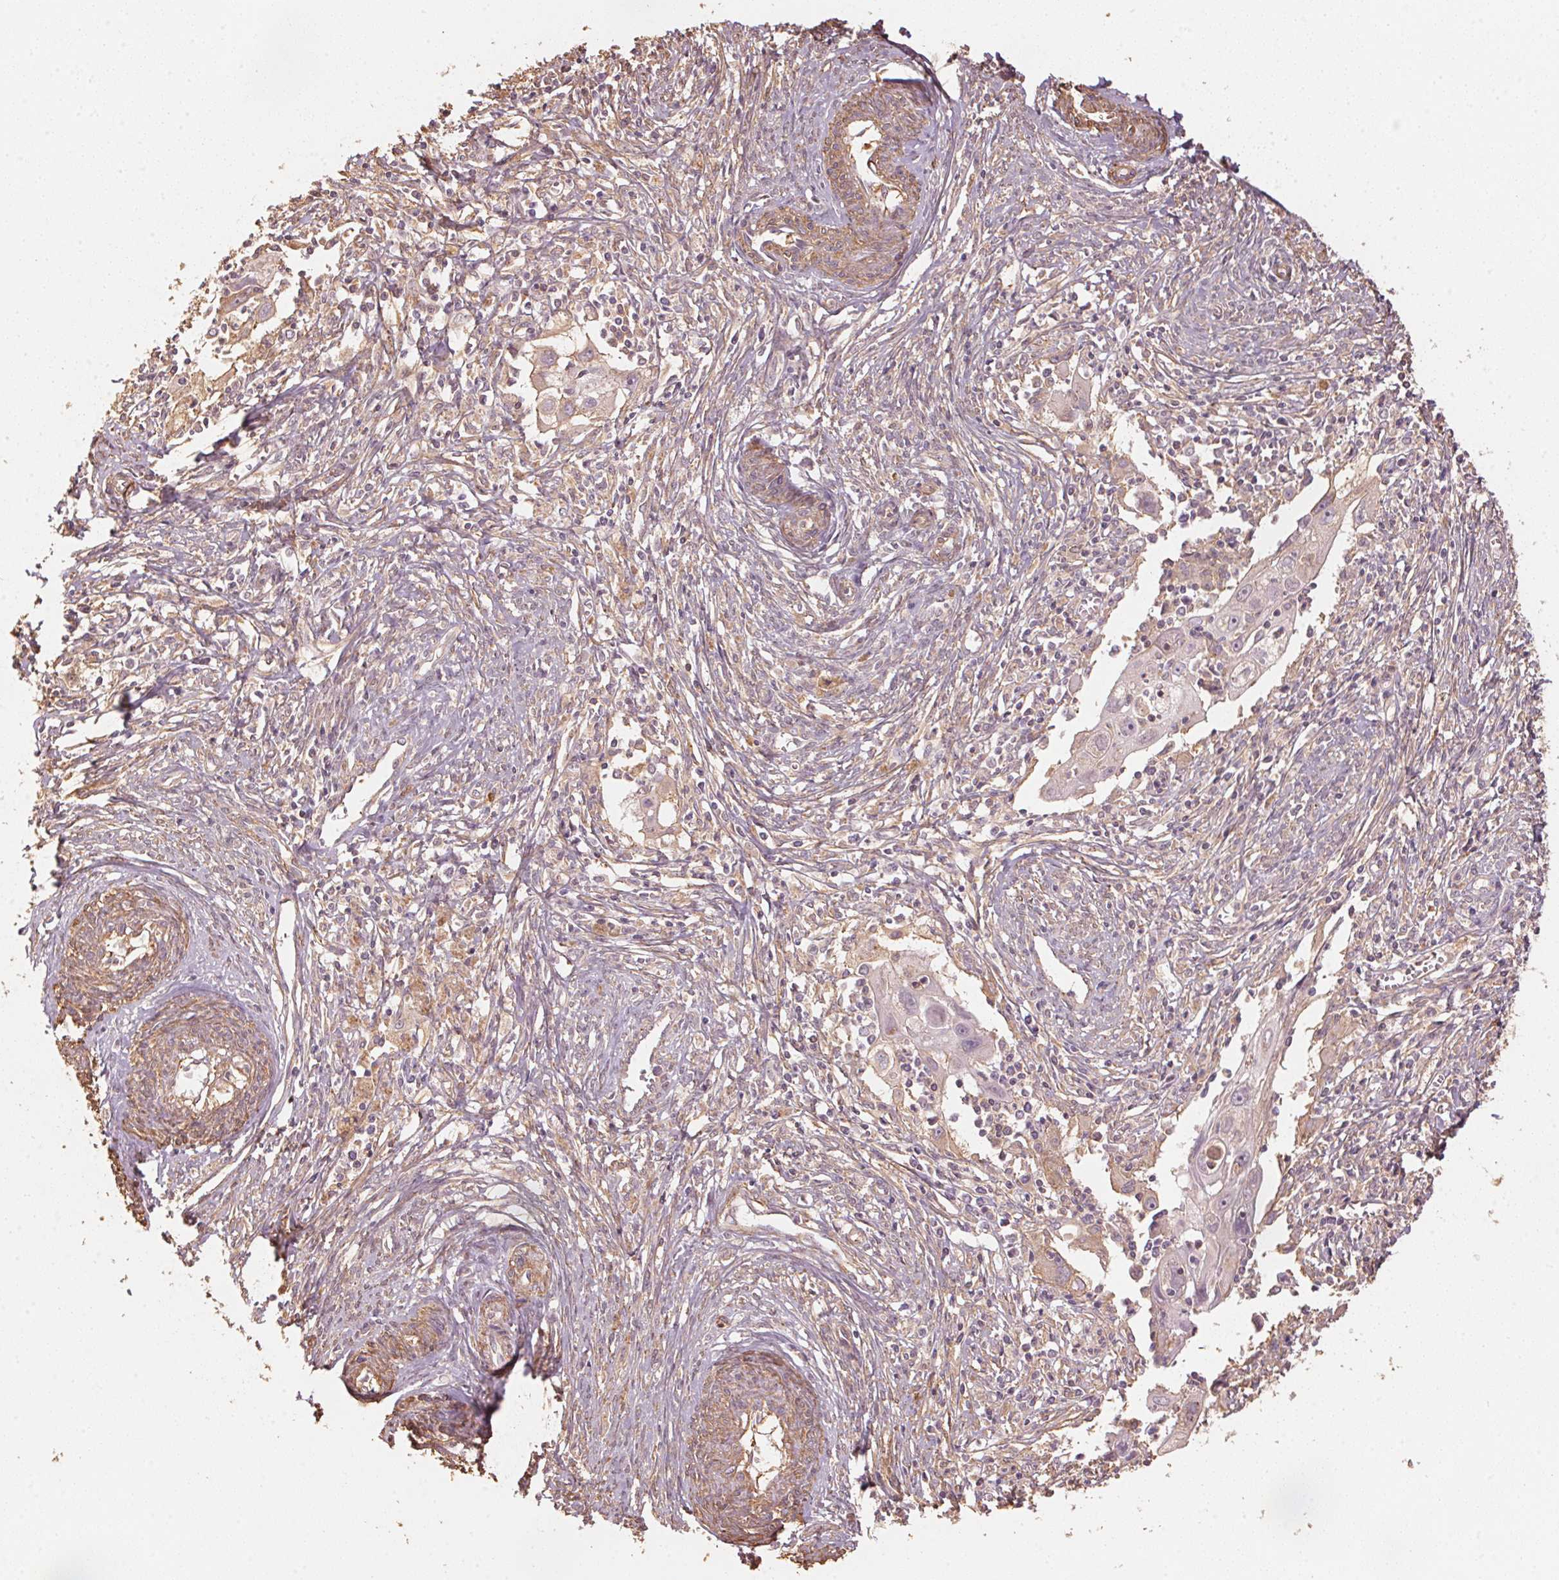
{"staining": {"intensity": "weak", "quantity": "<25%", "location": "cytoplasmic/membranous"}, "tissue": "cervical cancer", "cell_type": "Tumor cells", "image_type": "cancer", "snomed": [{"axis": "morphology", "description": "Squamous cell carcinoma, NOS"}, {"axis": "topography", "description": "Cervix"}], "caption": "Human cervical squamous cell carcinoma stained for a protein using immunohistochemistry (IHC) shows no positivity in tumor cells.", "gene": "QDPR", "patient": {"sex": "female", "age": 30}}